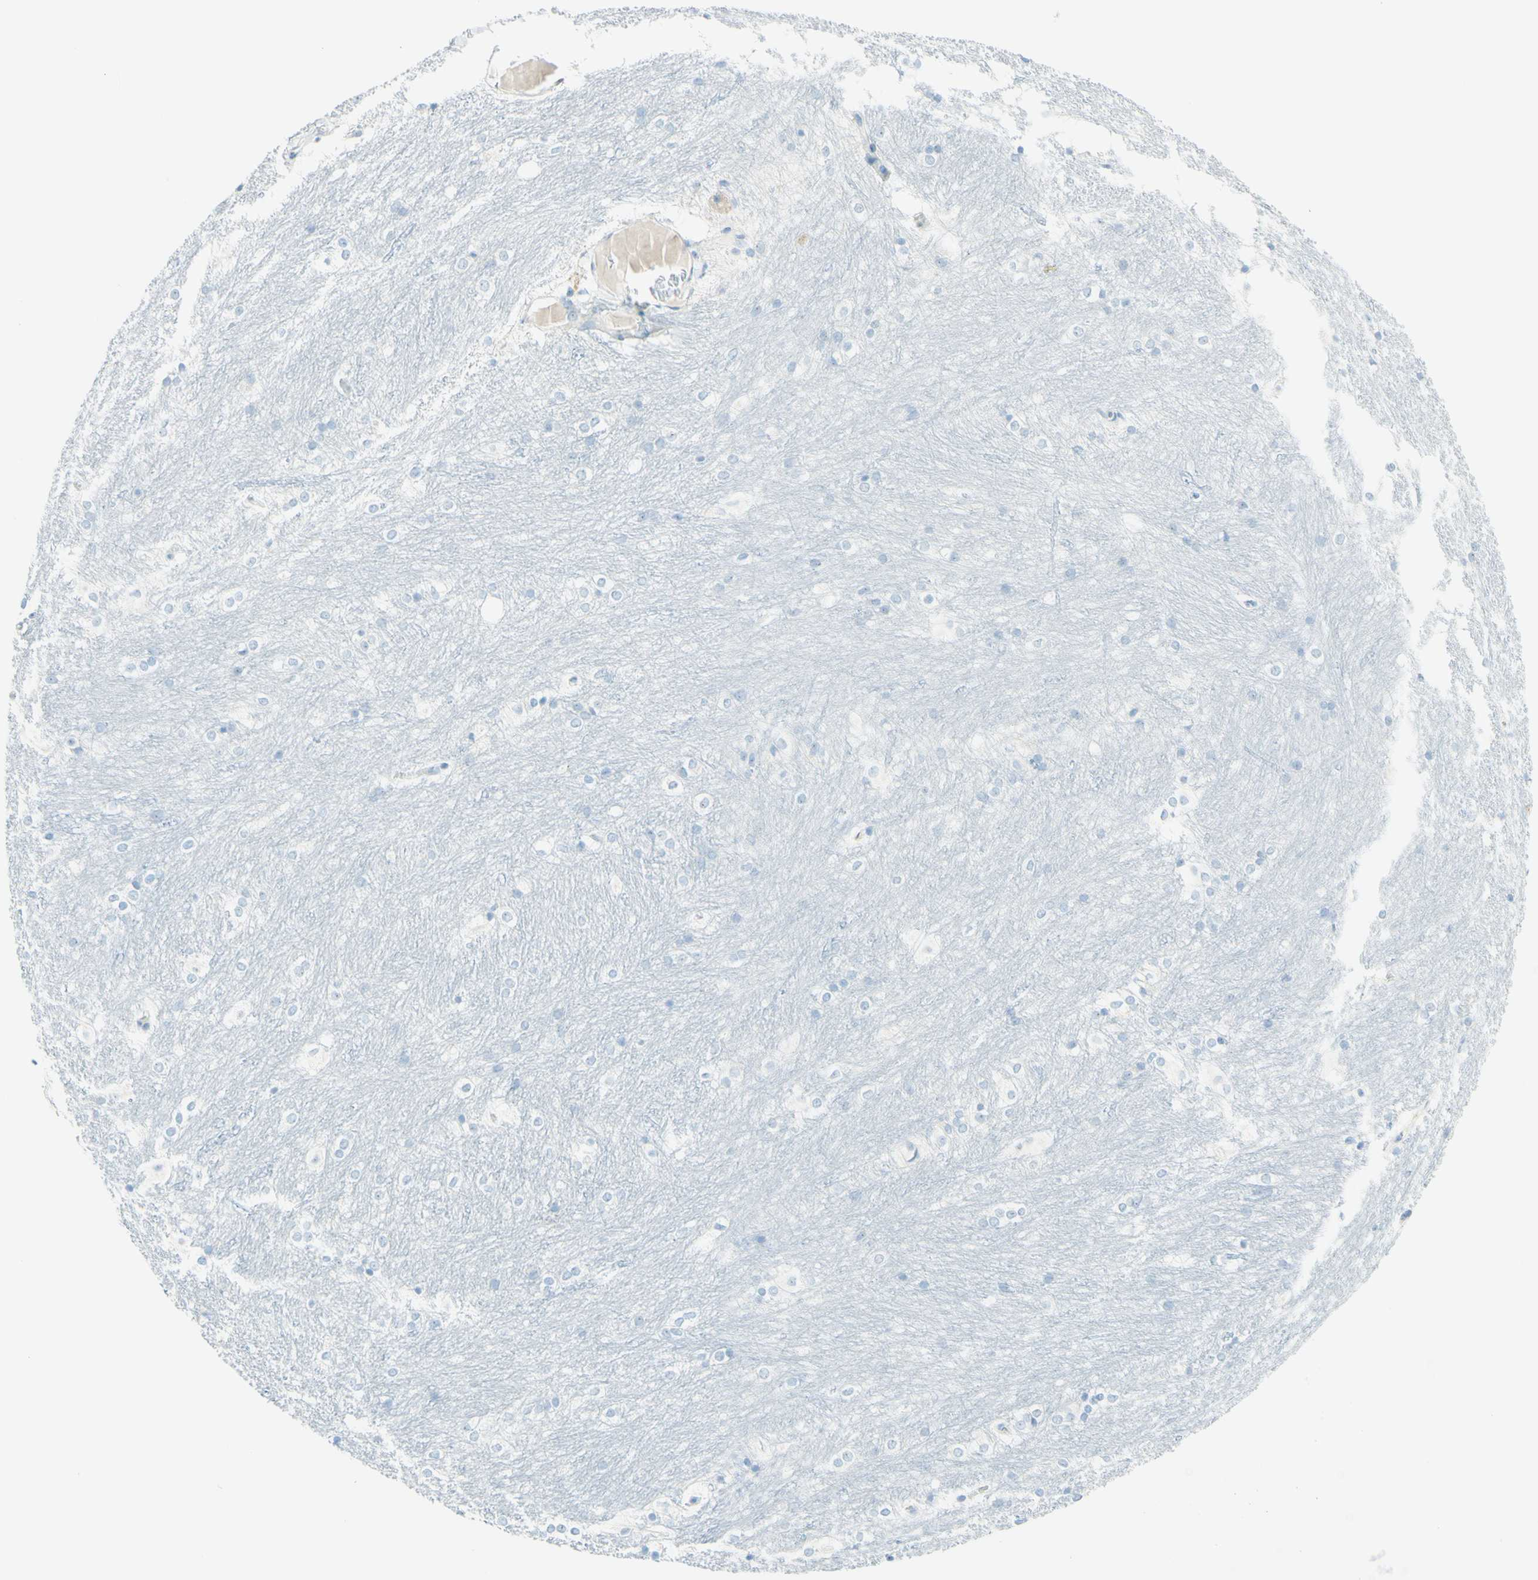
{"staining": {"intensity": "negative", "quantity": "none", "location": "none"}, "tissue": "caudate", "cell_type": "Glial cells", "image_type": "normal", "snomed": [{"axis": "morphology", "description": "Normal tissue, NOS"}, {"axis": "topography", "description": "Lateral ventricle wall"}], "caption": "Immunohistochemical staining of normal human caudate demonstrates no significant expression in glial cells.", "gene": "FMR1NB", "patient": {"sex": "female", "age": 19}}